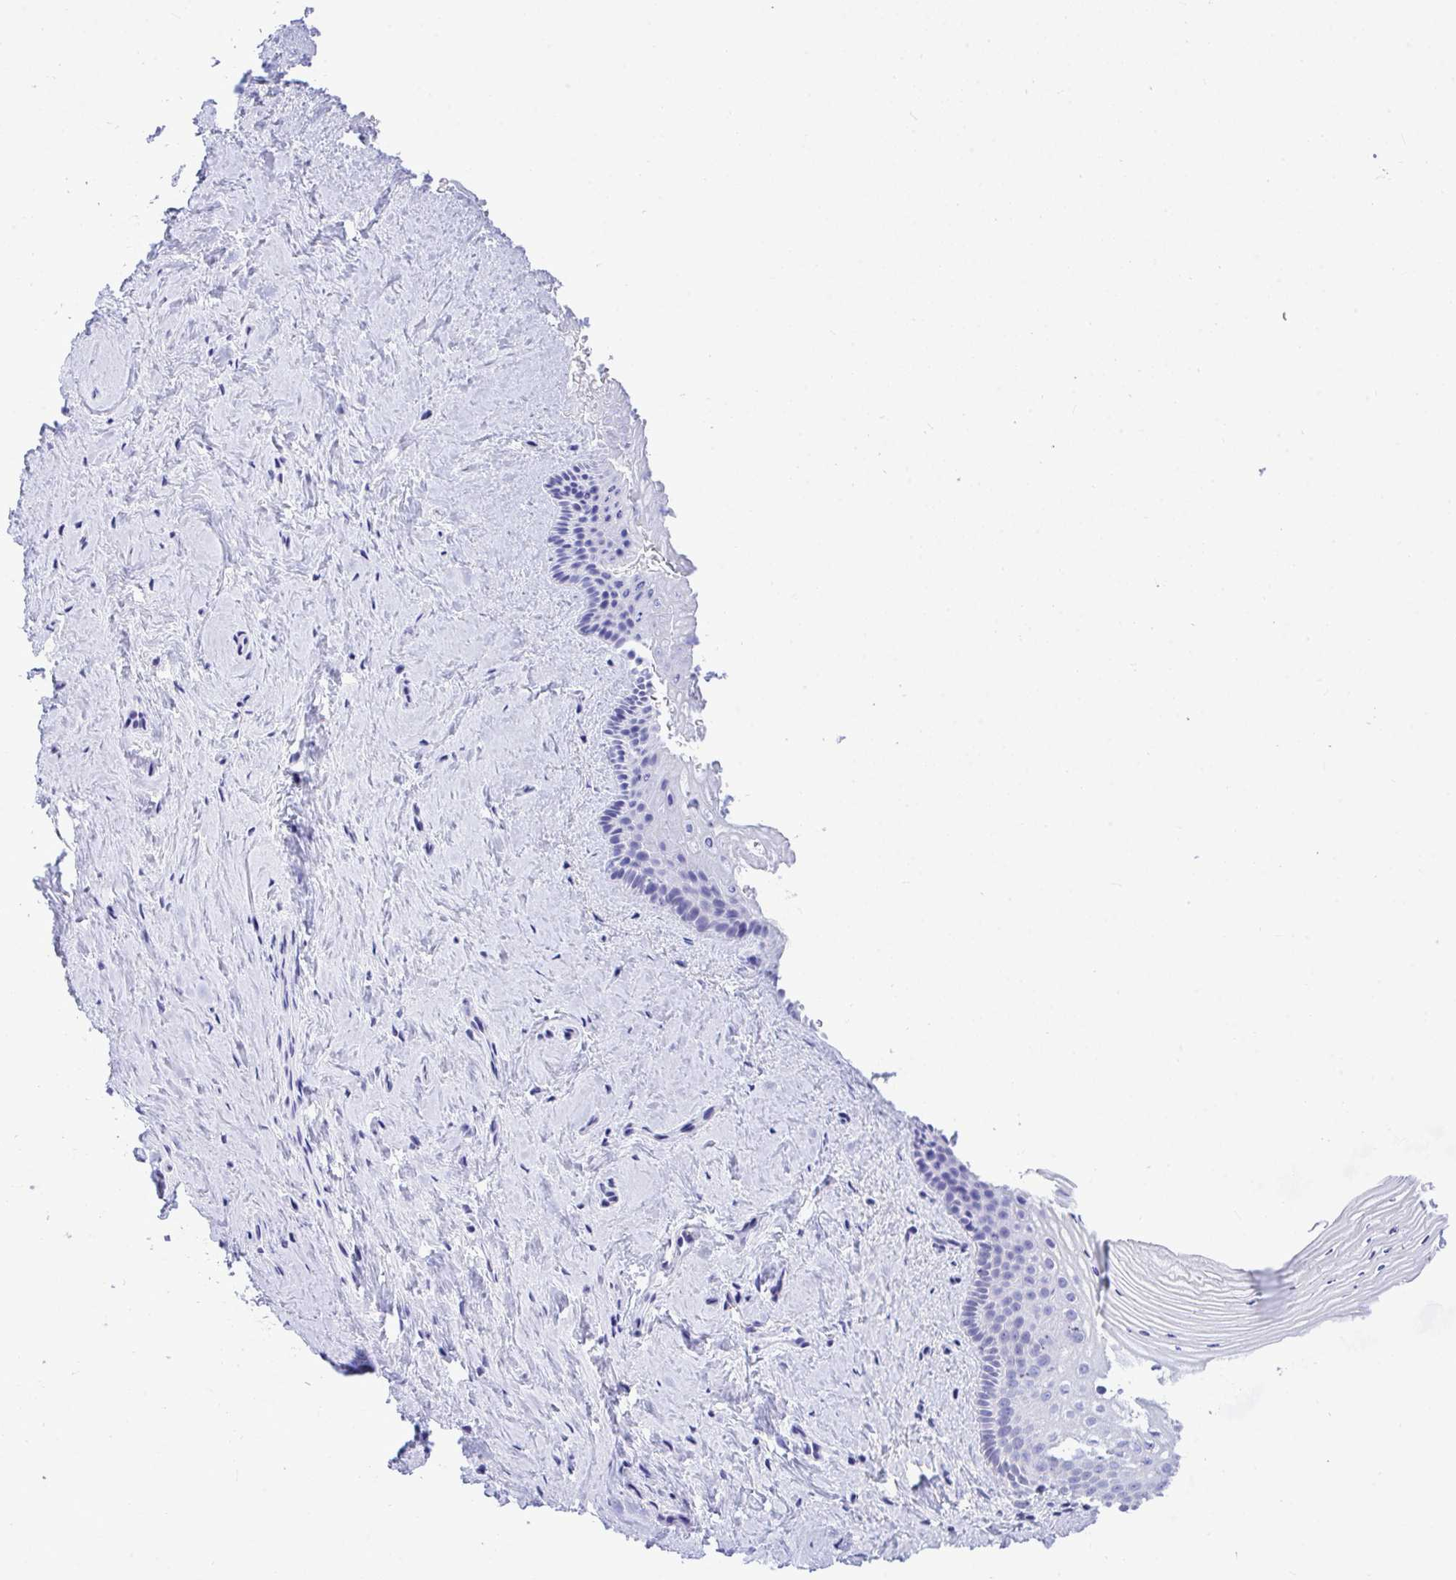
{"staining": {"intensity": "negative", "quantity": "none", "location": "none"}, "tissue": "vagina", "cell_type": "Squamous epithelial cells", "image_type": "normal", "snomed": [{"axis": "morphology", "description": "Normal tissue, NOS"}, {"axis": "topography", "description": "Vagina"}], "caption": "A histopathology image of vagina stained for a protein shows no brown staining in squamous epithelial cells. (DAB (3,3'-diaminobenzidine) IHC, high magnification).", "gene": "THOP1", "patient": {"sex": "female", "age": 45}}